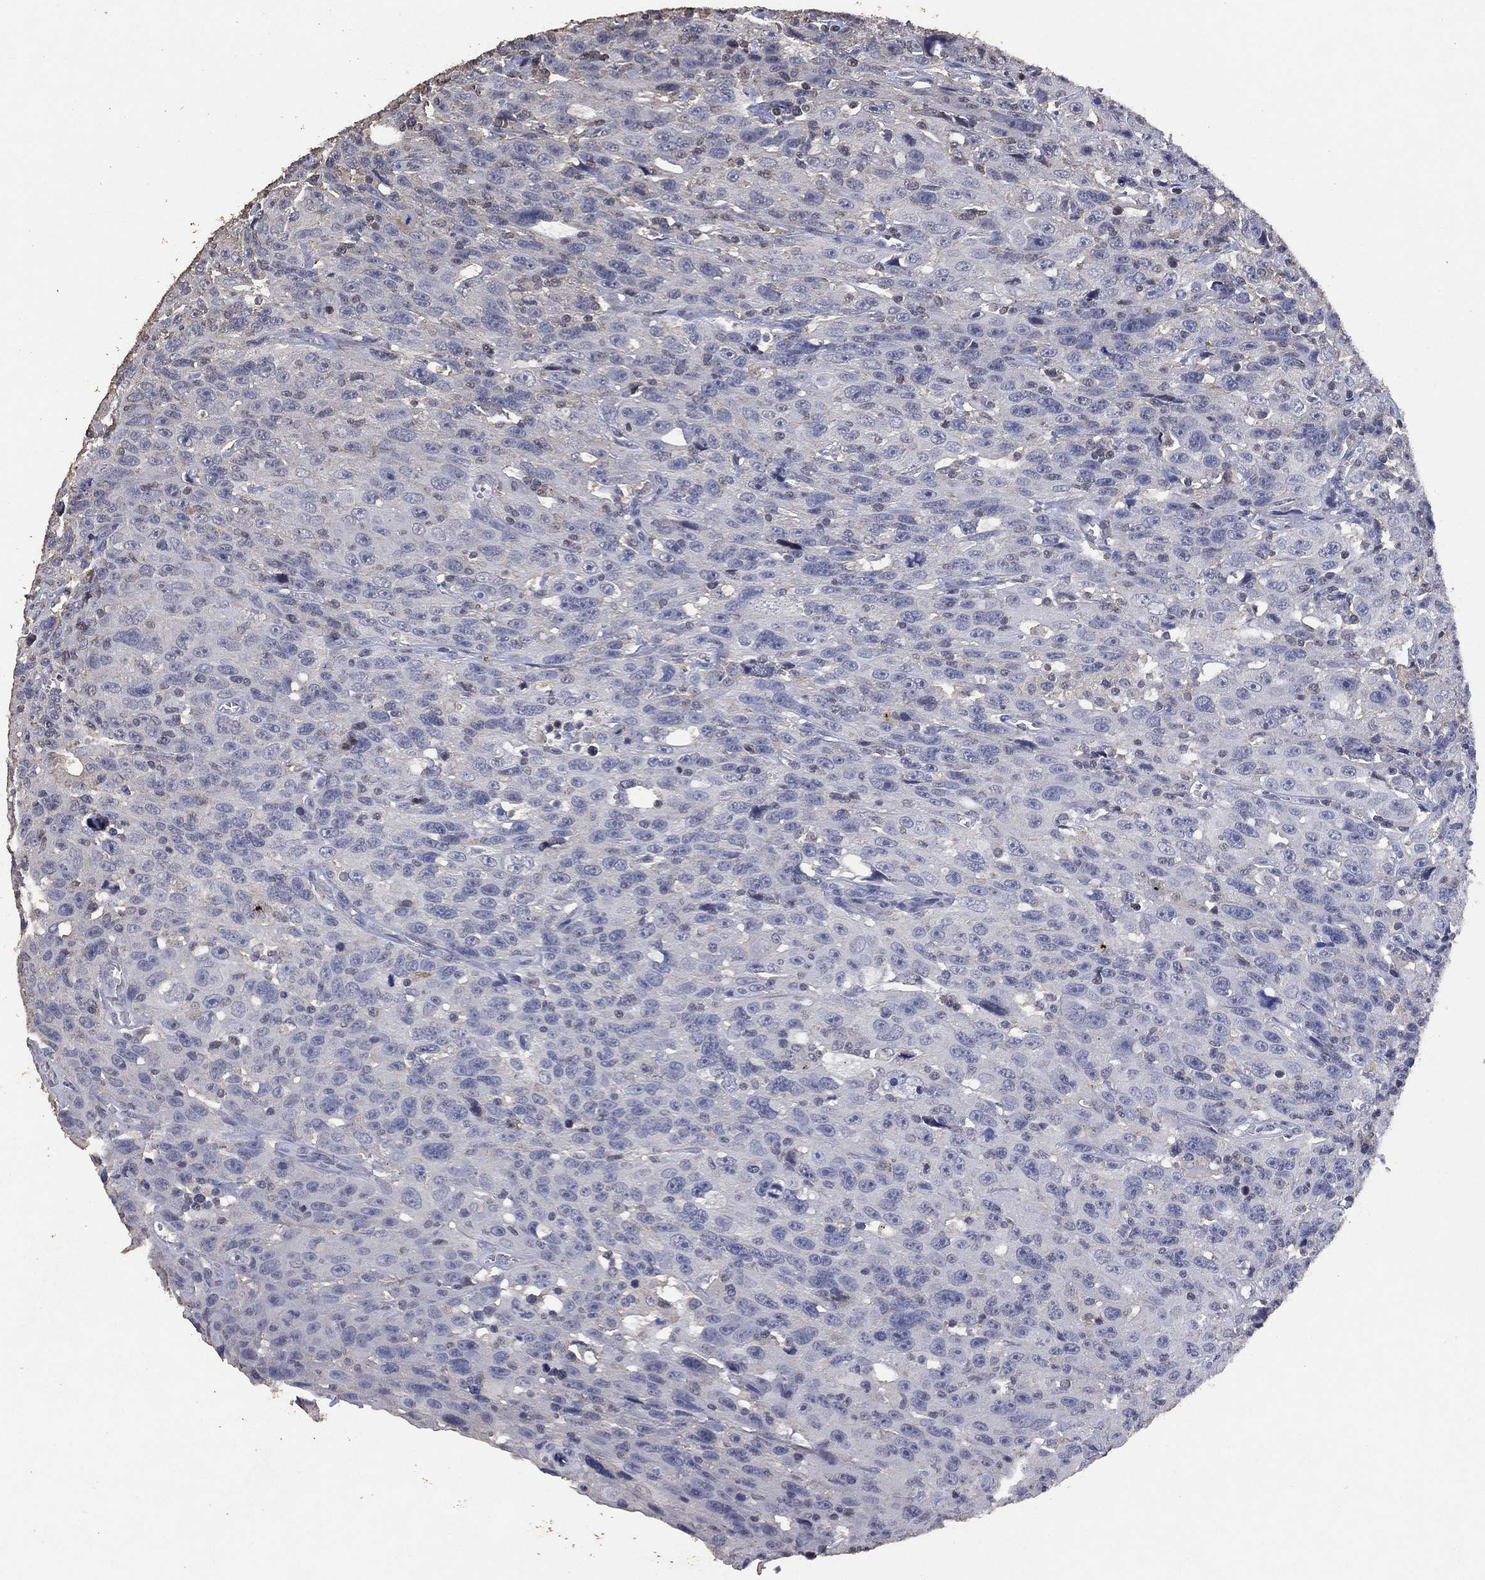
{"staining": {"intensity": "negative", "quantity": "none", "location": "none"}, "tissue": "urothelial cancer", "cell_type": "Tumor cells", "image_type": "cancer", "snomed": [{"axis": "morphology", "description": "Urothelial carcinoma, NOS"}, {"axis": "morphology", "description": "Urothelial carcinoma, High grade"}, {"axis": "topography", "description": "Urinary bladder"}], "caption": "High power microscopy image of an IHC image of transitional cell carcinoma, revealing no significant staining in tumor cells. (Brightfield microscopy of DAB IHC at high magnification).", "gene": "ADPRHL1", "patient": {"sex": "female", "age": 73}}